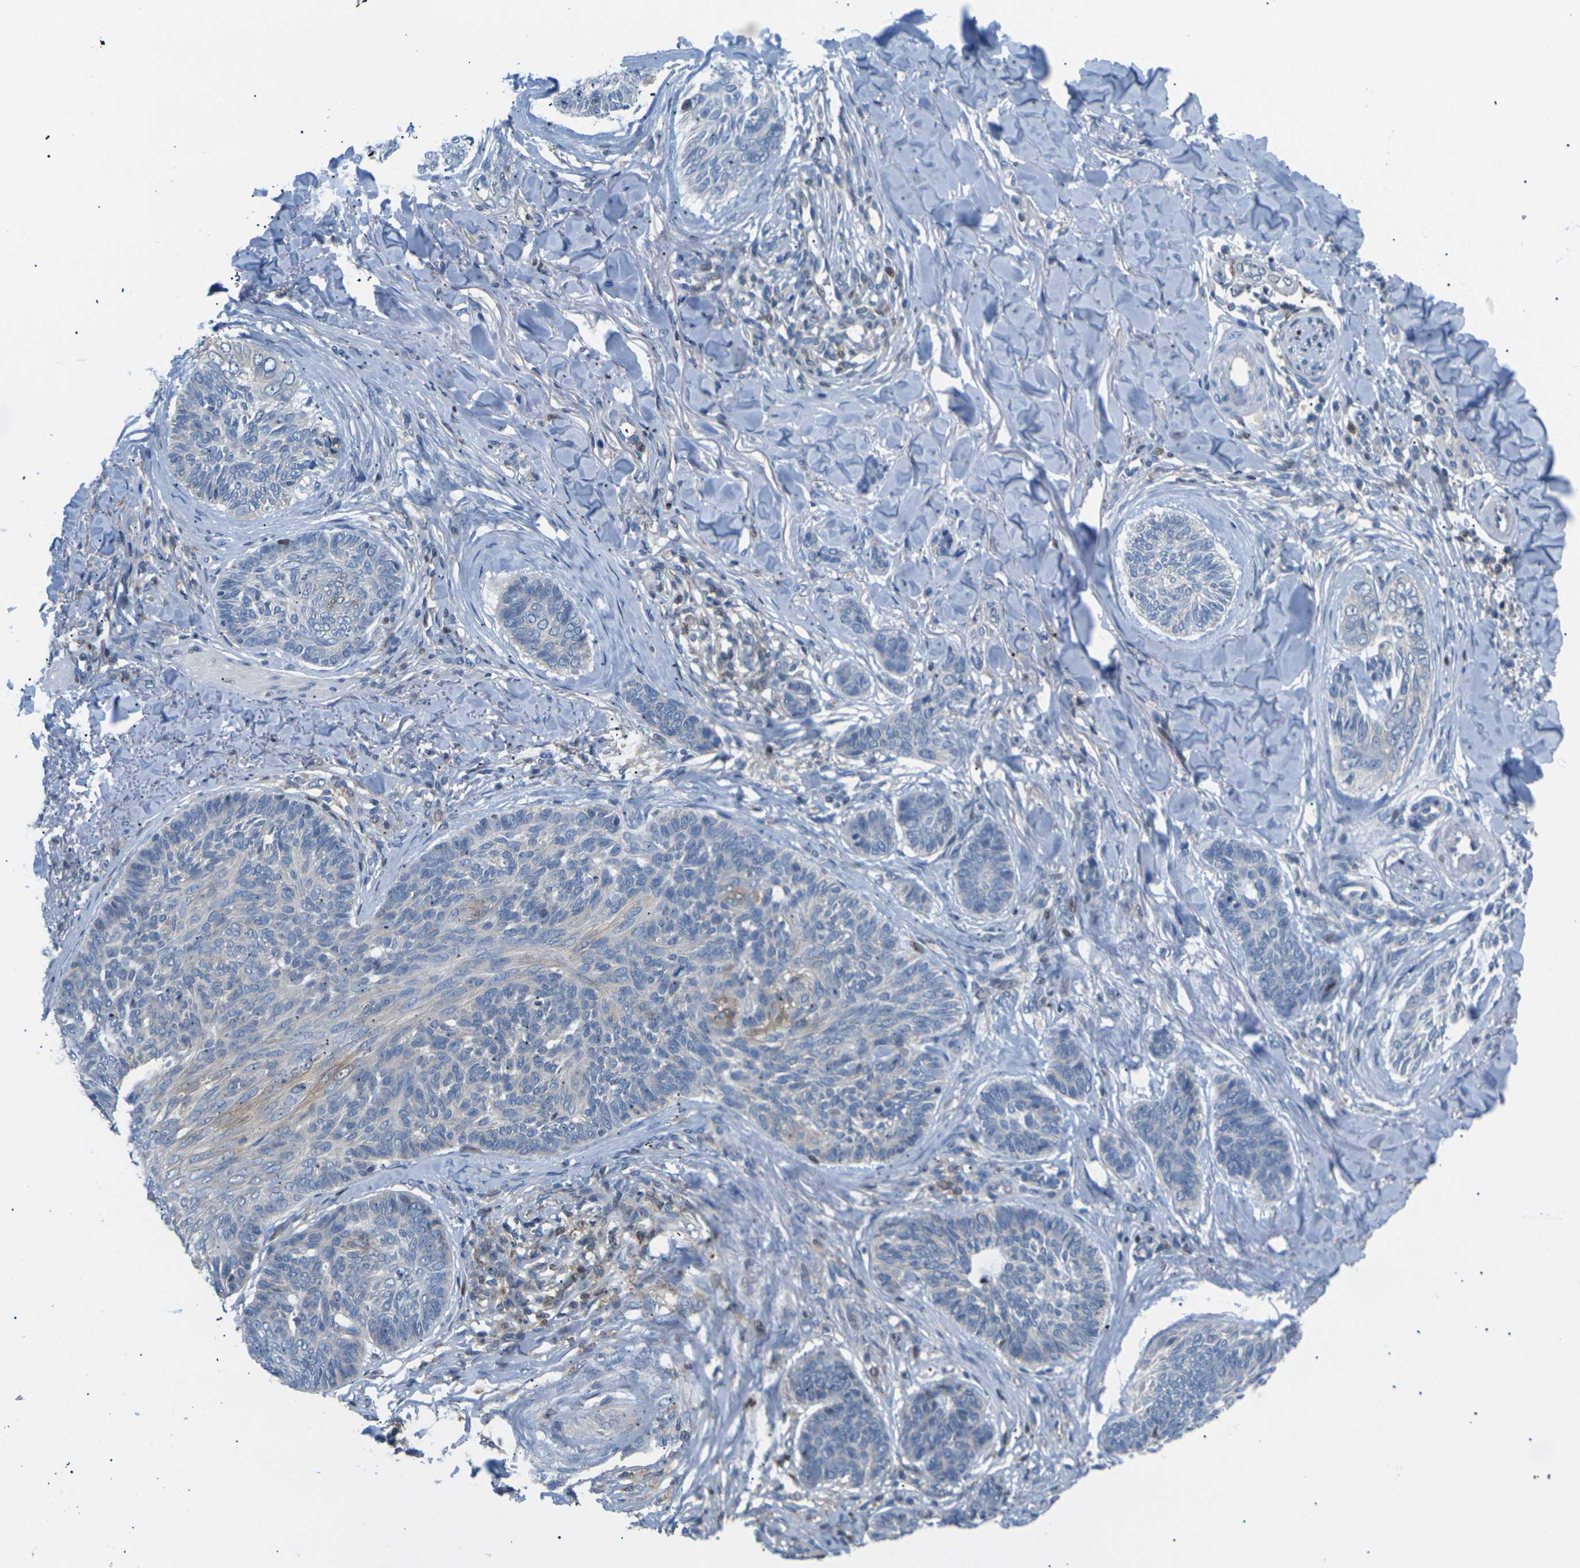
{"staining": {"intensity": "weak", "quantity": "<25%", "location": "cytoplasmic/membranous"}, "tissue": "skin cancer", "cell_type": "Tumor cells", "image_type": "cancer", "snomed": [{"axis": "morphology", "description": "Basal cell carcinoma"}, {"axis": "topography", "description": "Skin"}], "caption": "This image is of skin cancer (basal cell carcinoma) stained with immunohistochemistry to label a protein in brown with the nuclei are counter-stained blue. There is no staining in tumor cells.", "gene": "RPS6KA3", "patient": {"sex": "male", "age": 43}}